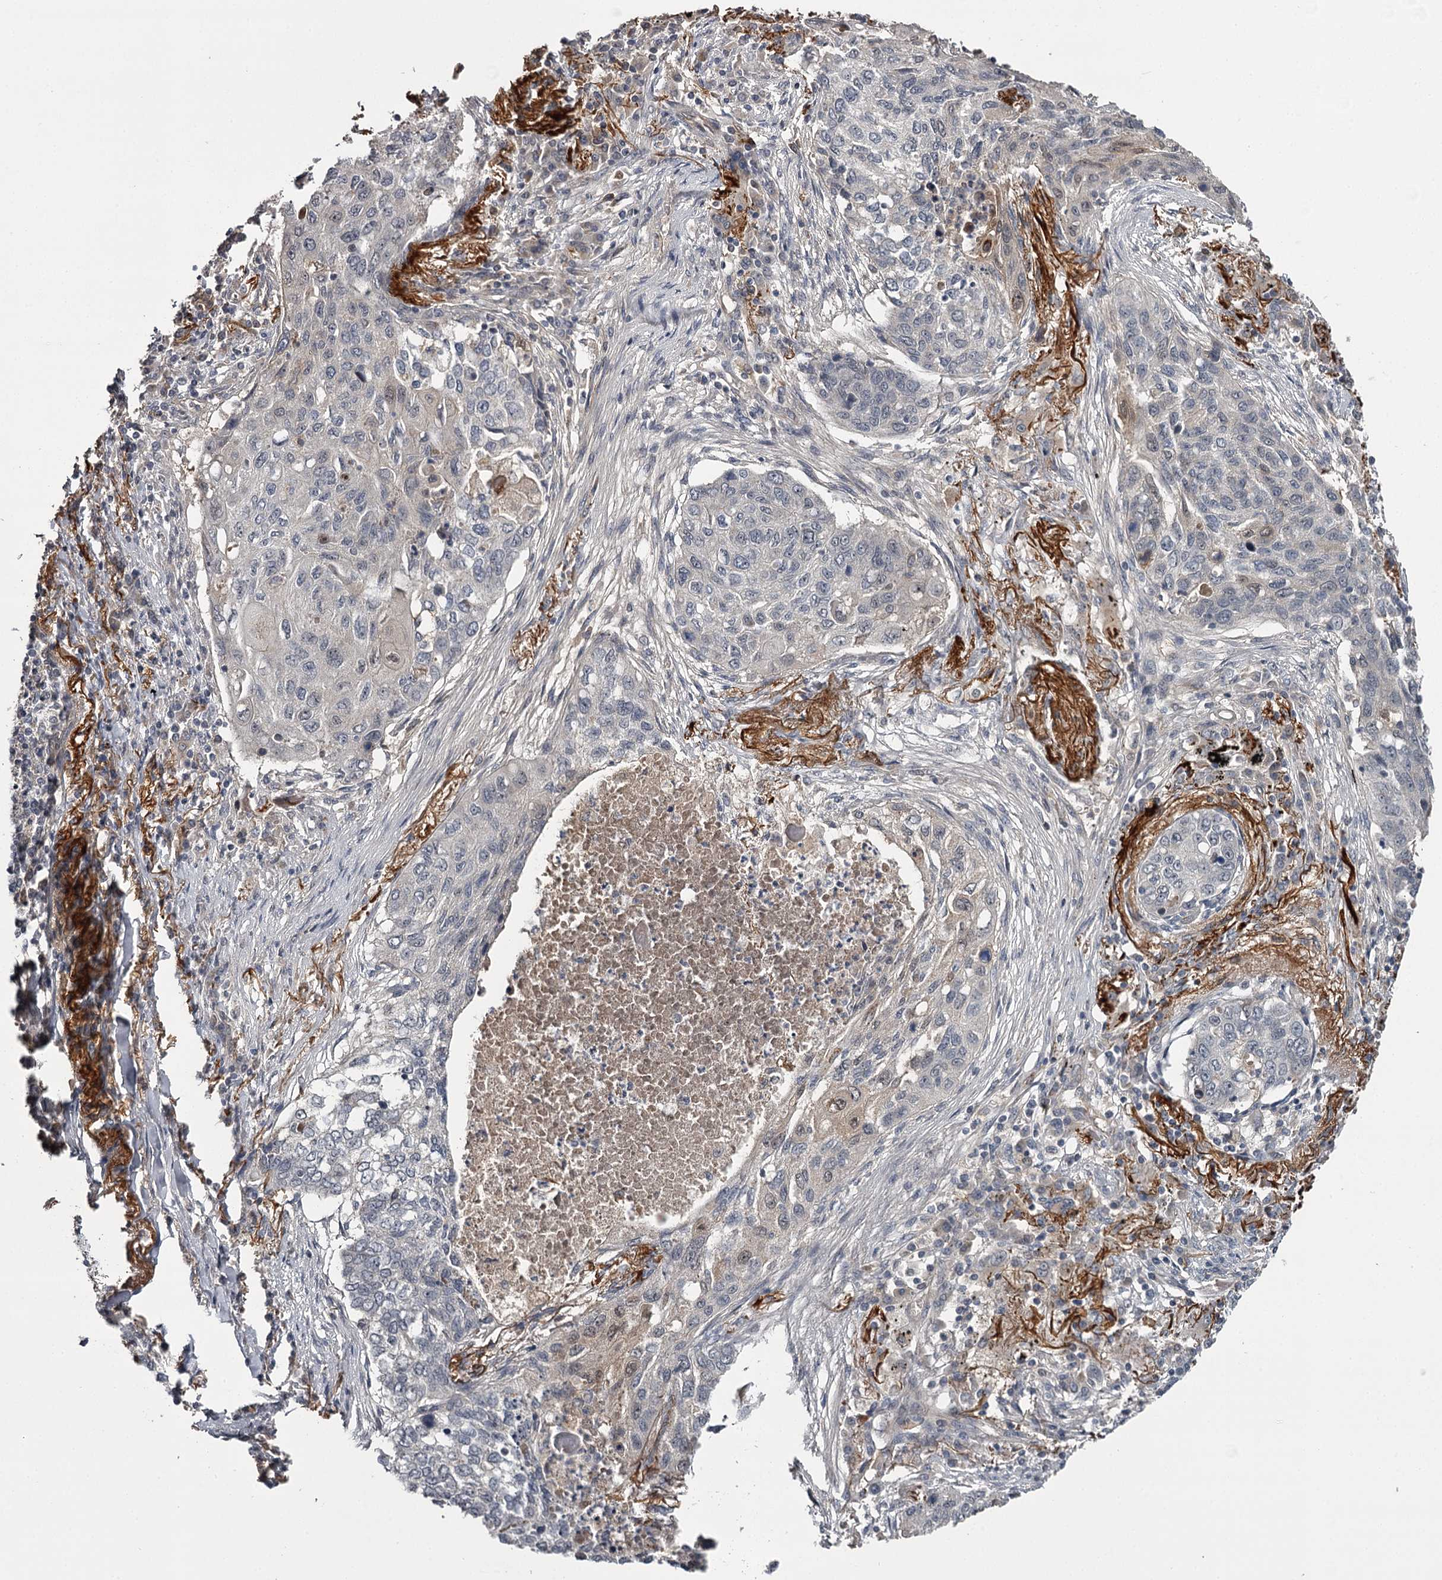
{"staining": {"intensity": "negative", "quantity": "none", "location": "none"}, "tissue": "lung cancer", "cell_type": "Tumor cells", "image_type": "cancer", "snomed": [{"axis": "morphology", "description": "Squamous cell carcinoma, NOS"}, {"axis": "topography", "description": "Lung"}], "caption": "This is an immunohistochemistry (IHC) histopathology image of lung cancer. There is no expression in tumor cells.", "gene": "CWF19L2", "patient": {"sex": "female", "age": 63}}